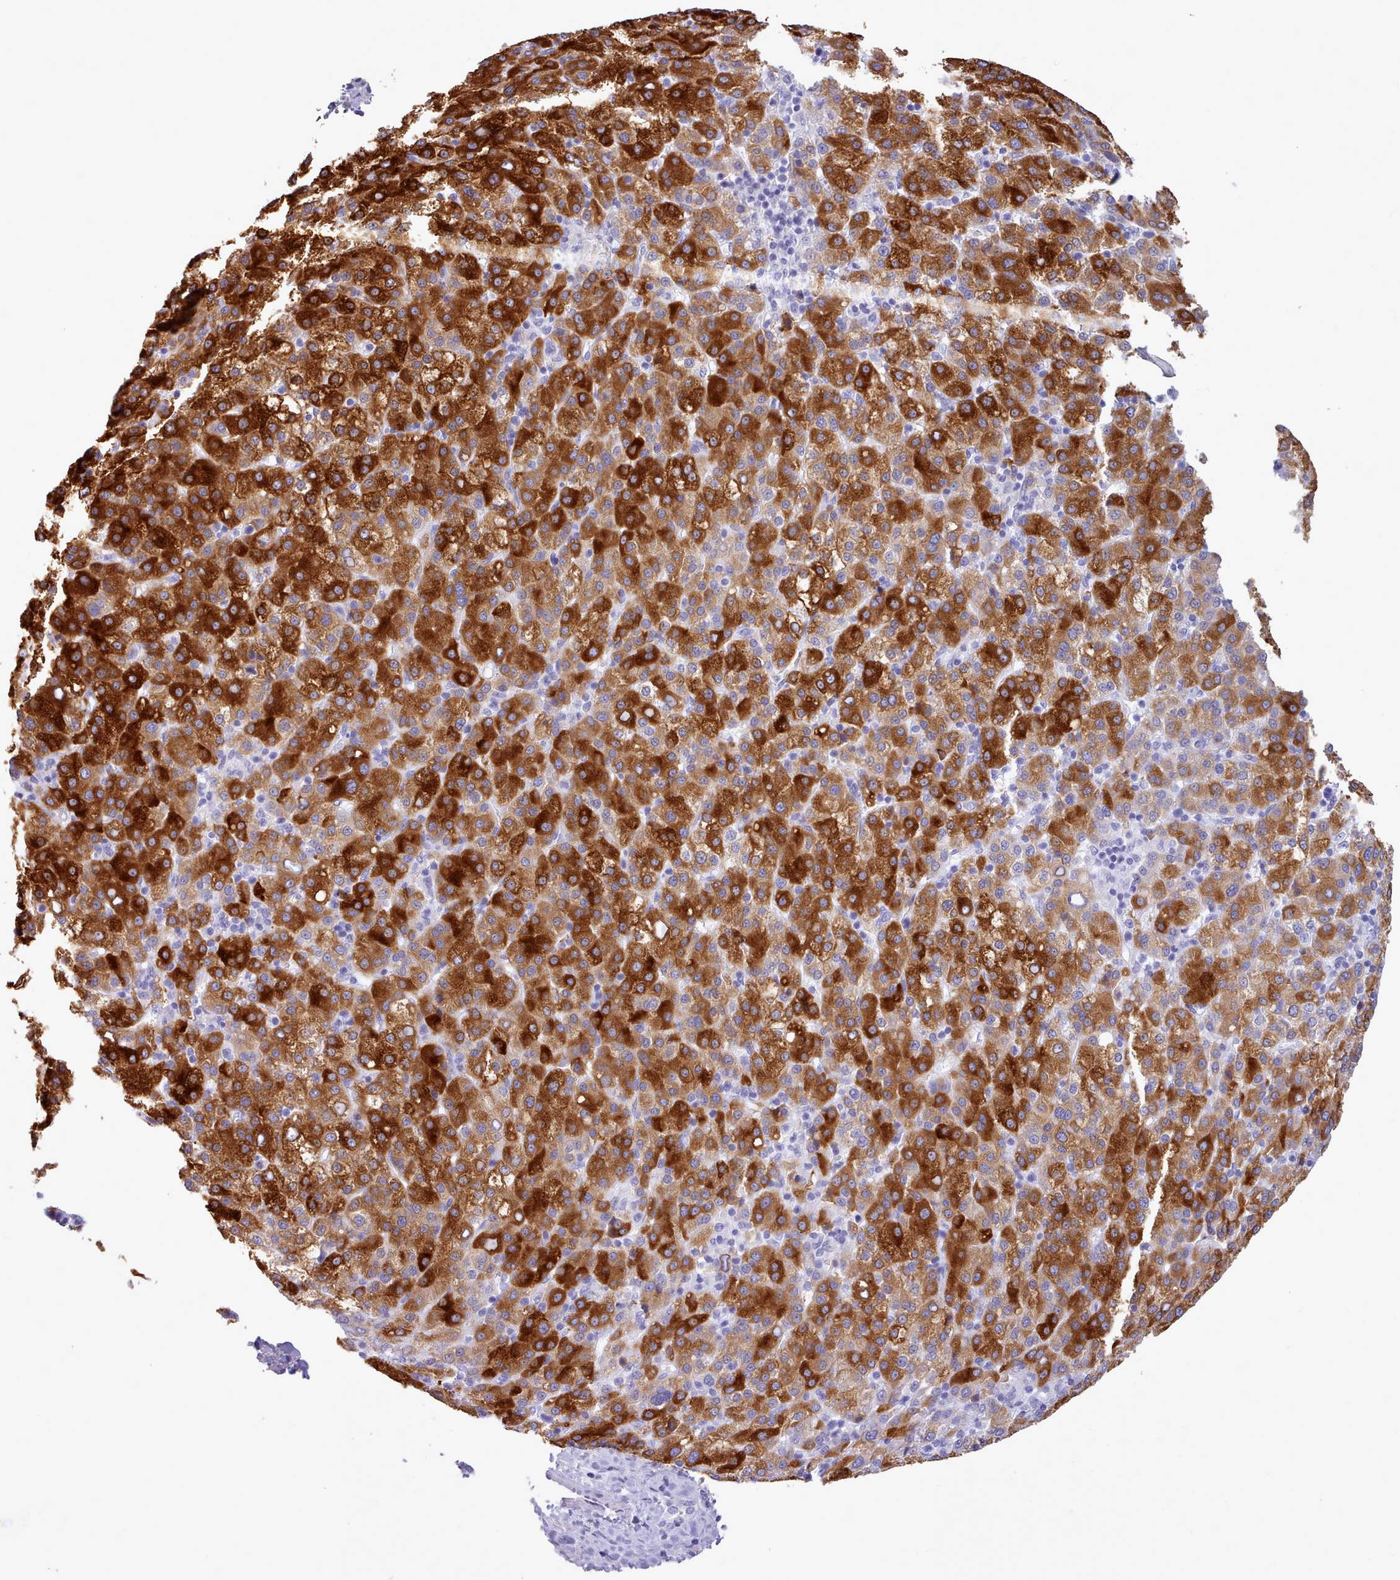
{"staining": {"intensity": "strong", "quantity": ">75%", "location": "cytoplasmic/membranous"}, "tissue": "liver cancer", "cell_type": "Tumor cells", "image_type": "cancer", "snomed": [{"axis": "morphology", "description": "Carcinoma, Hepatocellular, NOS"}, {"axis": "topography", "description": "Liver"}], "caption": "The micrograph shows a brown stain indicating the presence of a protein in the cytoplasmic/membranous of tumor cells in hepatocellular carcinoma (liver).", "gene": "CYP2A13", "patient": {"sex": "female", "age": 58}}